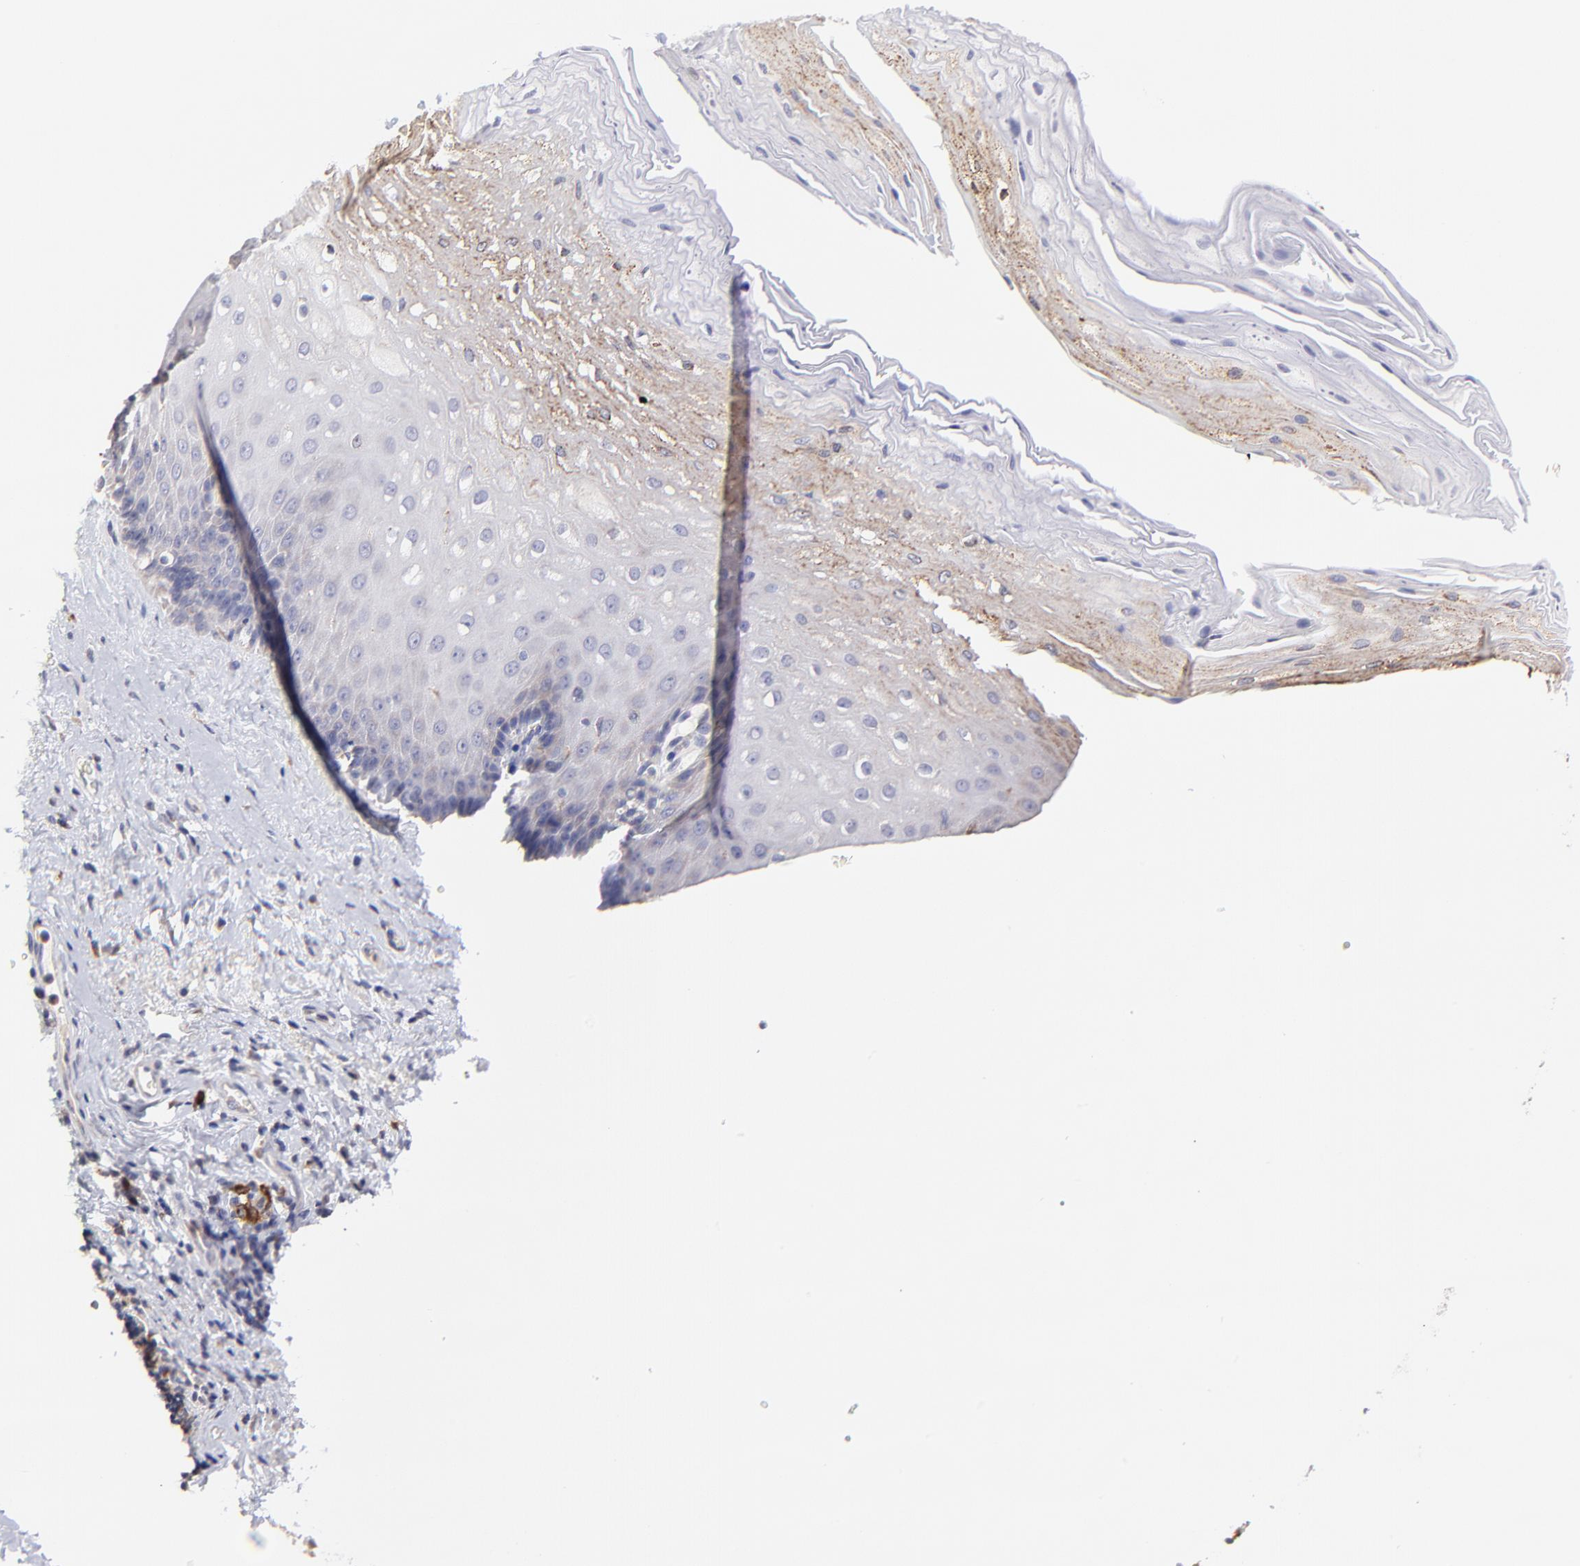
{"staining": {"intensity": "weak", "quantity": "<25%", "location": "cytoplasmic/membranous"}, "tissue": "esophagus", "cell_type": "Squamous epithelial cells", "image_type": "normal", "snomed": [{"axis": "morphology", "description": "Normal tissue, NOS"}, {"axis": "topography", "description": "Esophagus"}], "caption": "High magnification brightfield microscopy of unremarkable esophagus stained with DAB (brown) and counterstained with hematoxylin (blue): squamous epithelial cells show no significant positivity.", "gene": "GCSAM", "patient": {"sex": "male", "age": 62}}